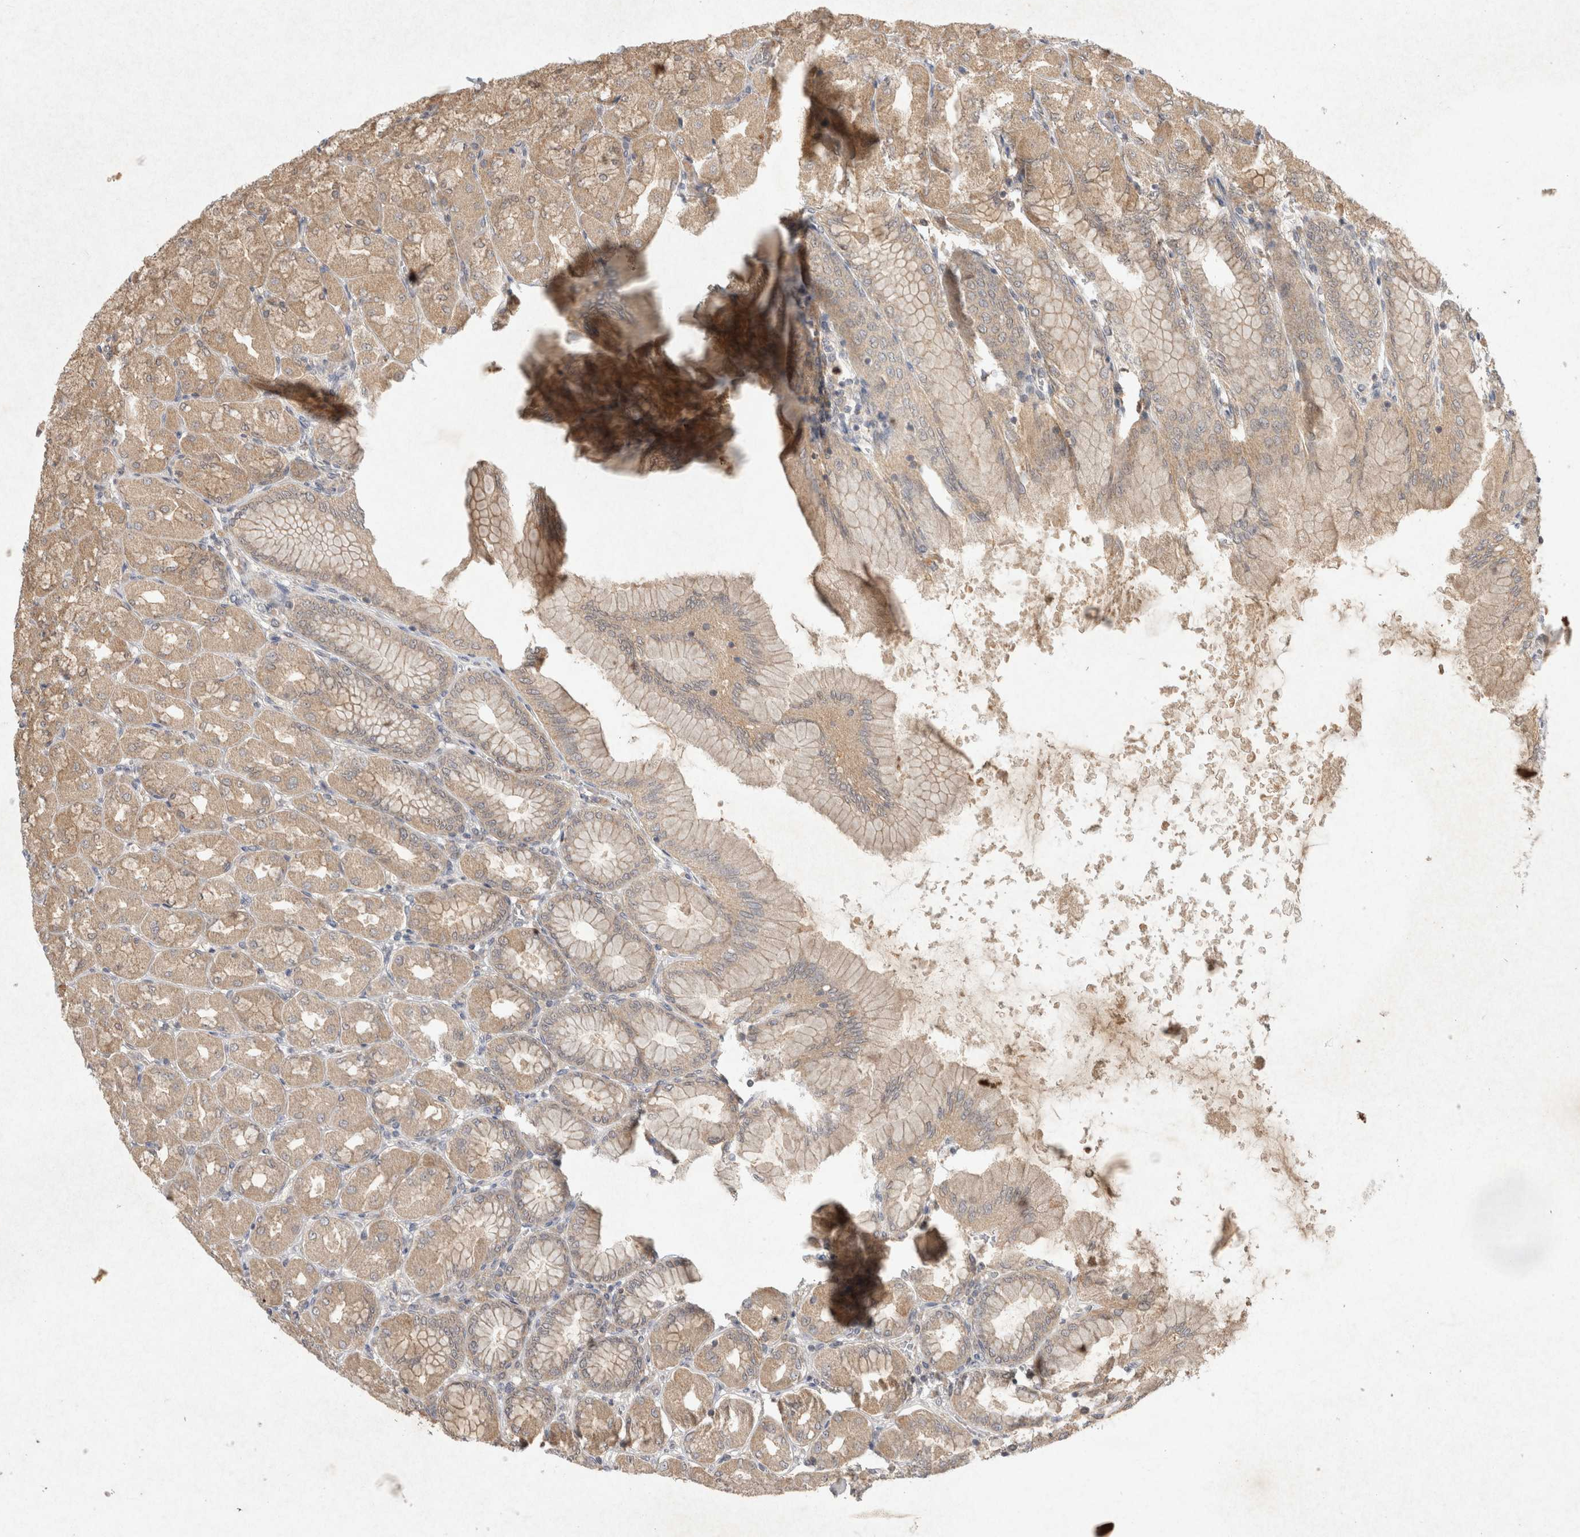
{"staining": {"intensity": "weak", "quantity": ">75%", "location": "cytoplasmic/membranous"}, "tissue": "stomach", "cell_type": "Glandular cells", "image_type": "normal", "snomed": [{"axis": "morphology", "description": "Normal tissue, NOS"}, {"axis": "topography", "description": "Stomach, upper"}], "caption": "Protein analysis of benign stomach shows weak cytoplasmic/membranous expression in about >75% of glandular cells.", "gene": "LOXL2", "patient": {"sex": "female", "age": 56}}